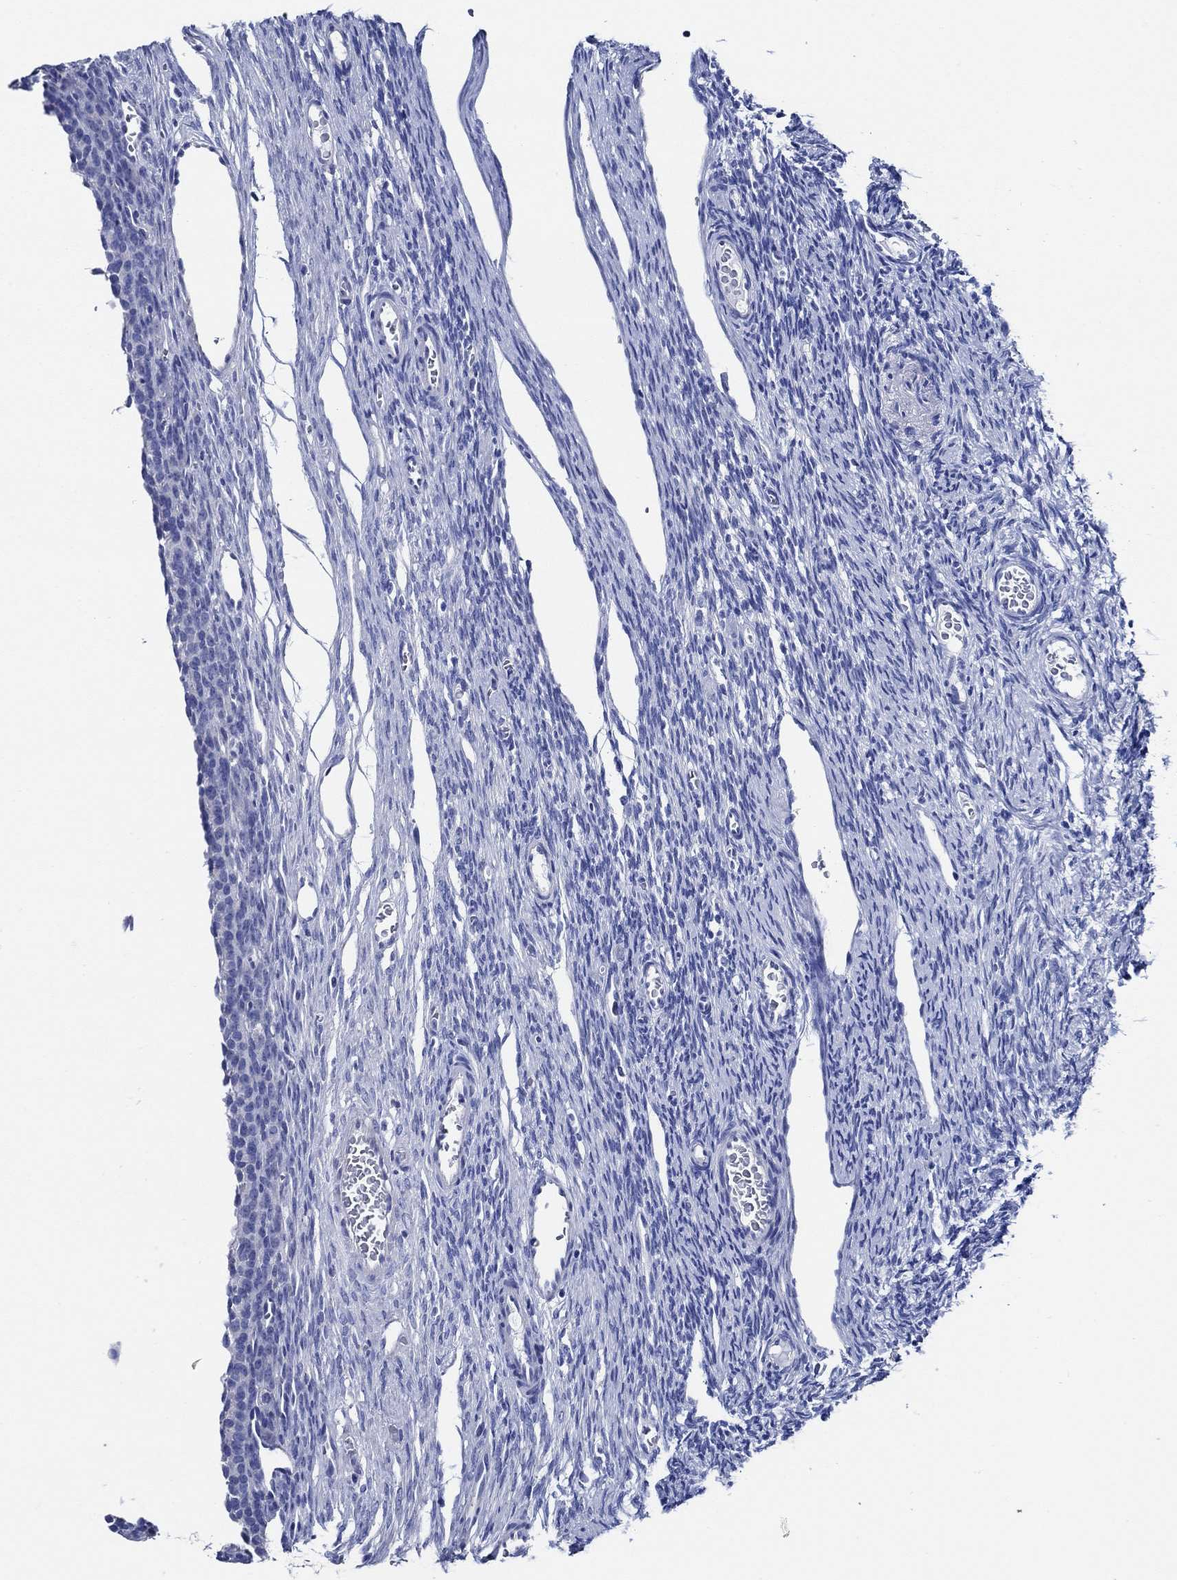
{"staining": {"intensity": "negative", "quantity": "none", "location": "none"}, "tissue": "ovary", "cell_type": "Follicle cells", "image_type": "normal", "snomed": [{"axis": "morphology", "description": "Normal tissue, NOS"}, {"axis": "topography", "description": "Ovary"}], "caption": "Photomicrograph shows no protein expression in follicle cells of benign ovary.", "gene": "WDR62", "patient": {"sex": "female", "age": 27}}